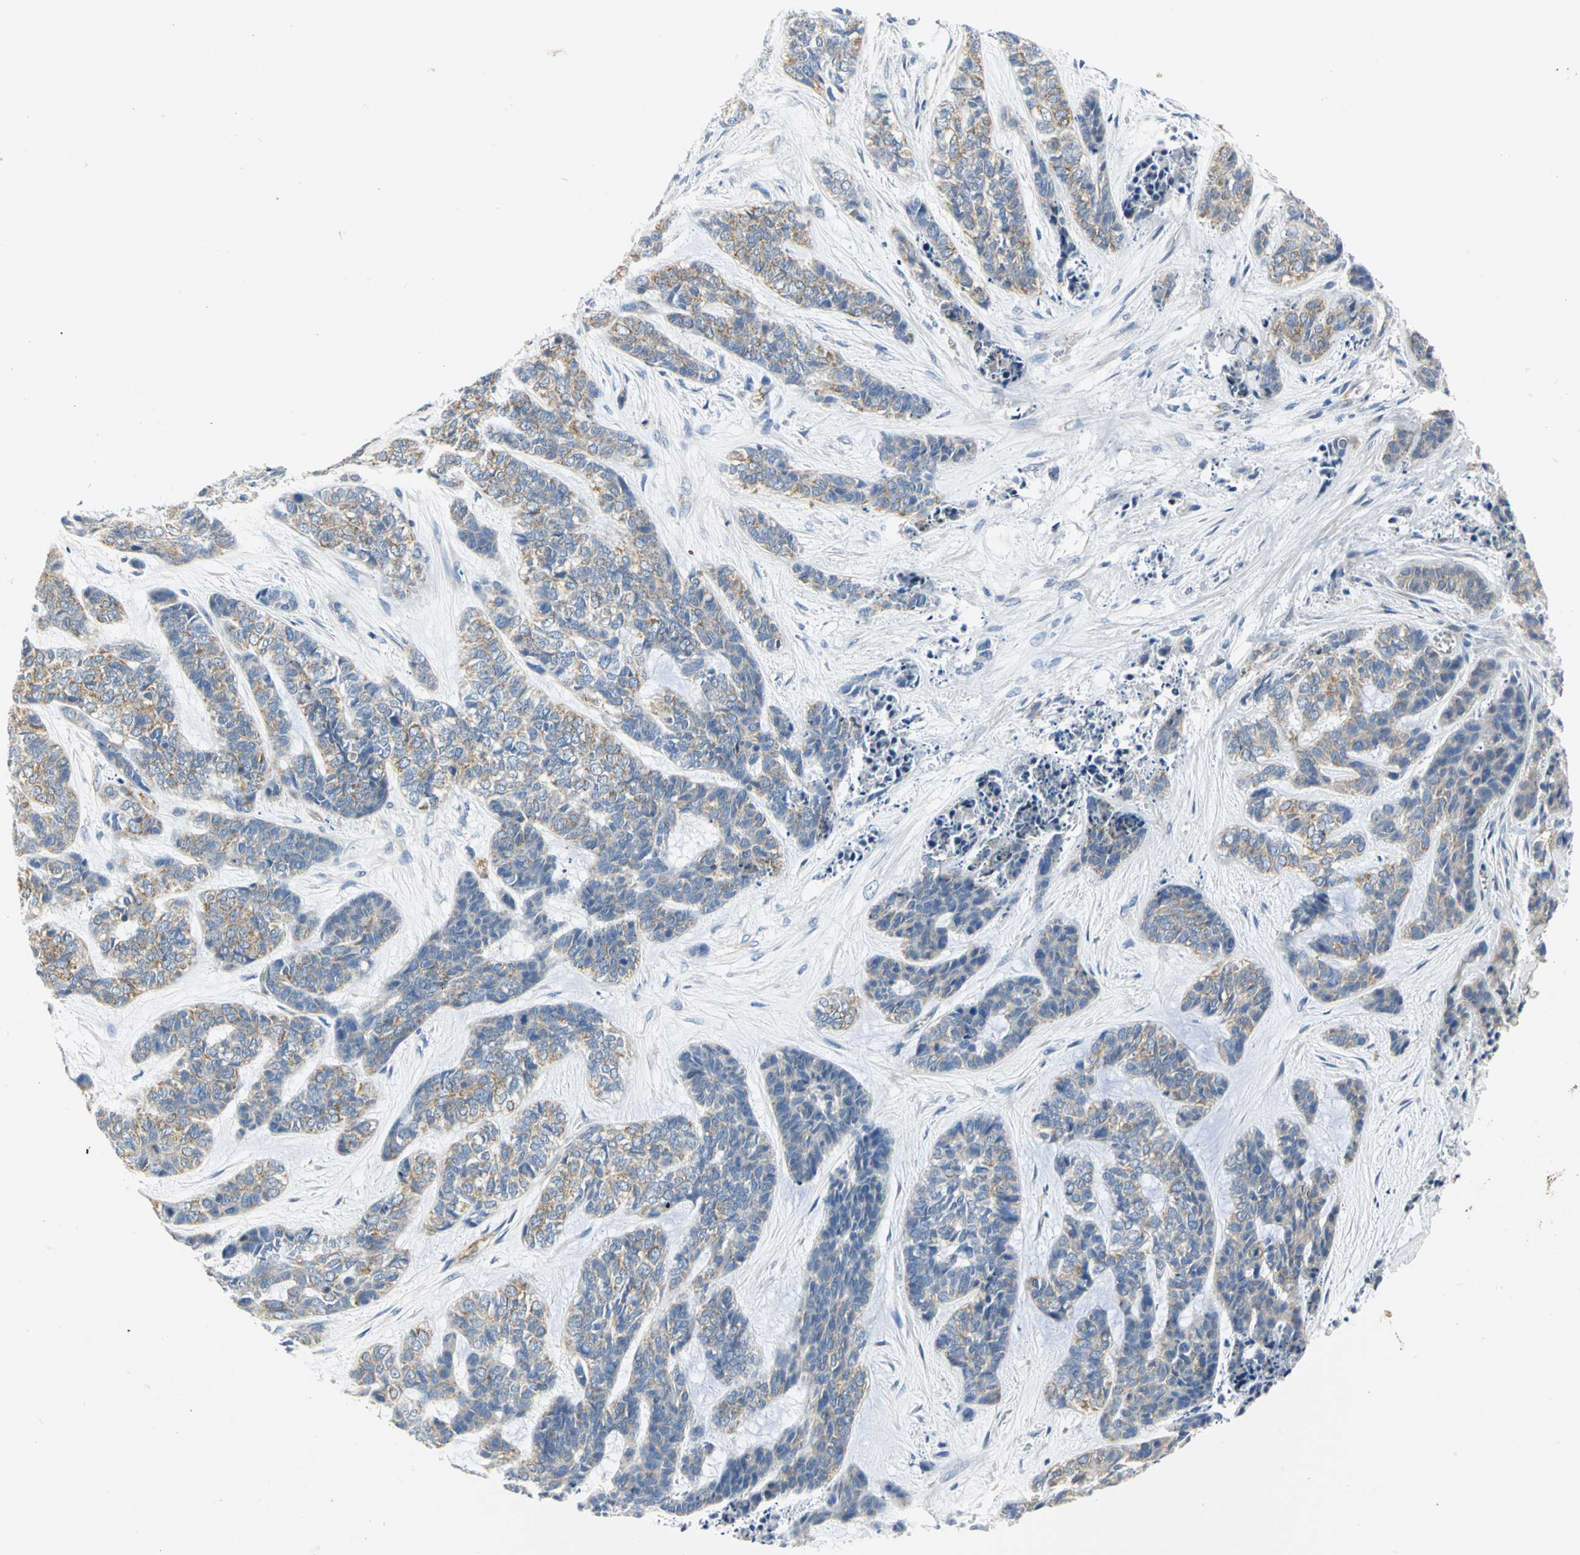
{"staining": {"intensity": "weak", "quantity": "25%-75%", "location": "cytoplasmic/membranous"}, "tissue": "skin cancer", "cell_type": "Tumor cells", "image_type": "cancer", "snomed": [{"axis": "morphology", "description": "Basal cell carcinoma"}, {"axis": "topography", "description": "Skin"}], "caption": "An image showing weak cytoplasmic/membranous staining in approximately 25%-75% of tumor cells in skin cancer, as visualized by brown immunohistochemical staining.", "gene": "GNRH2", "patient": {"sex": "female", "age": 64}}